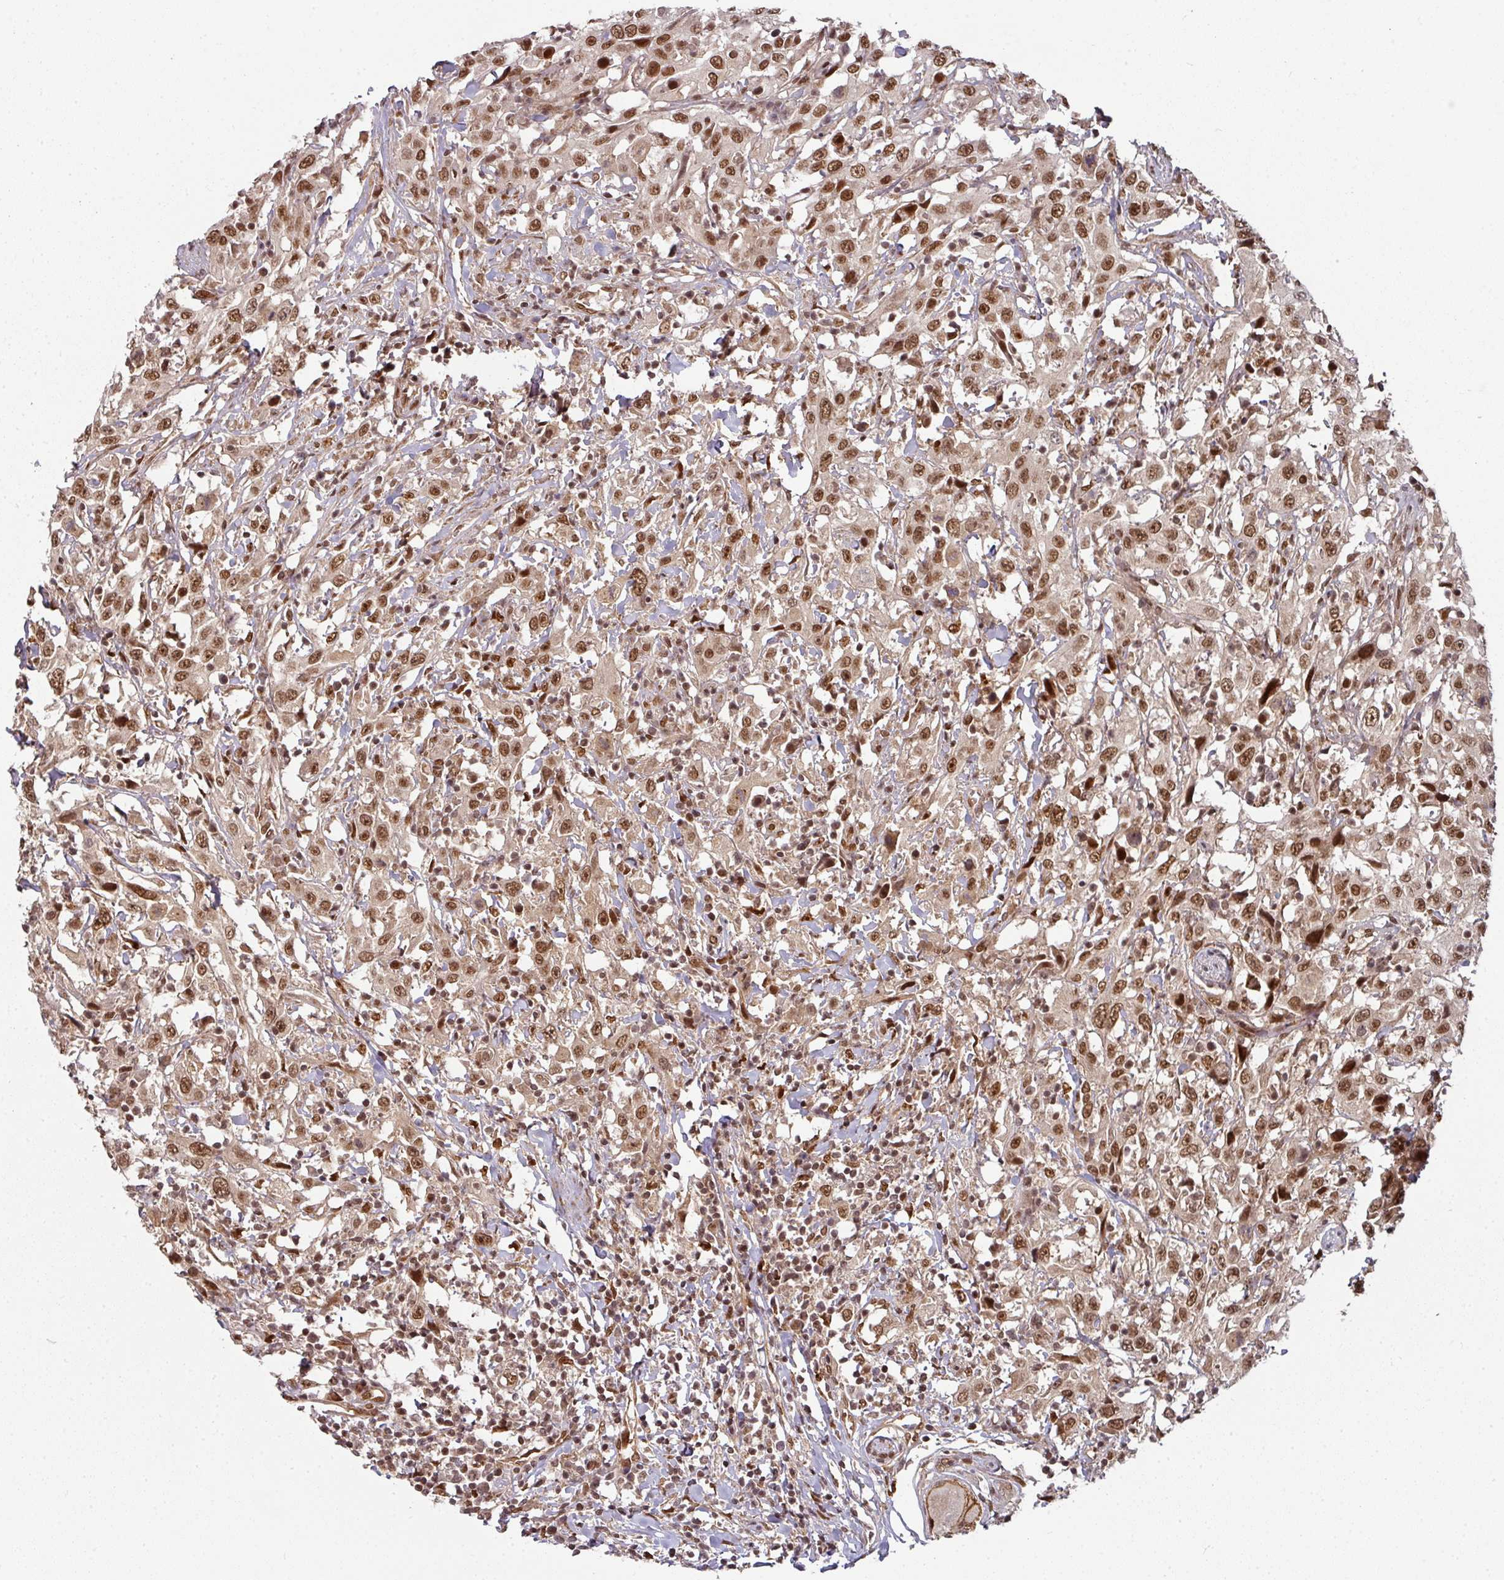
{"staining": {"intensity": "moderate", "quantity": ">75%", "location": "nuclear"}, "tissue": "urothelial cancer", "cell_type": "Tumor cells", "image_type": "cancer", "snomed": [{"axis": "morphology", "description": "Urothelial carcinoma, High grade"}, {"axis": "topography", "description": "Urinary bladder"}], "caption": "Urothelial carcinoma (high-grade) was stained to show a protein in brown. There is medium levels of moderate nuclear staining in about >75% of tumor cells. (DAB (3,3'-diaminobenzidine) IHC, brown staining for protein, blue staining for nuclei).", "gene": "SIK3", "patient": {"sex": "male", "age": 61}}